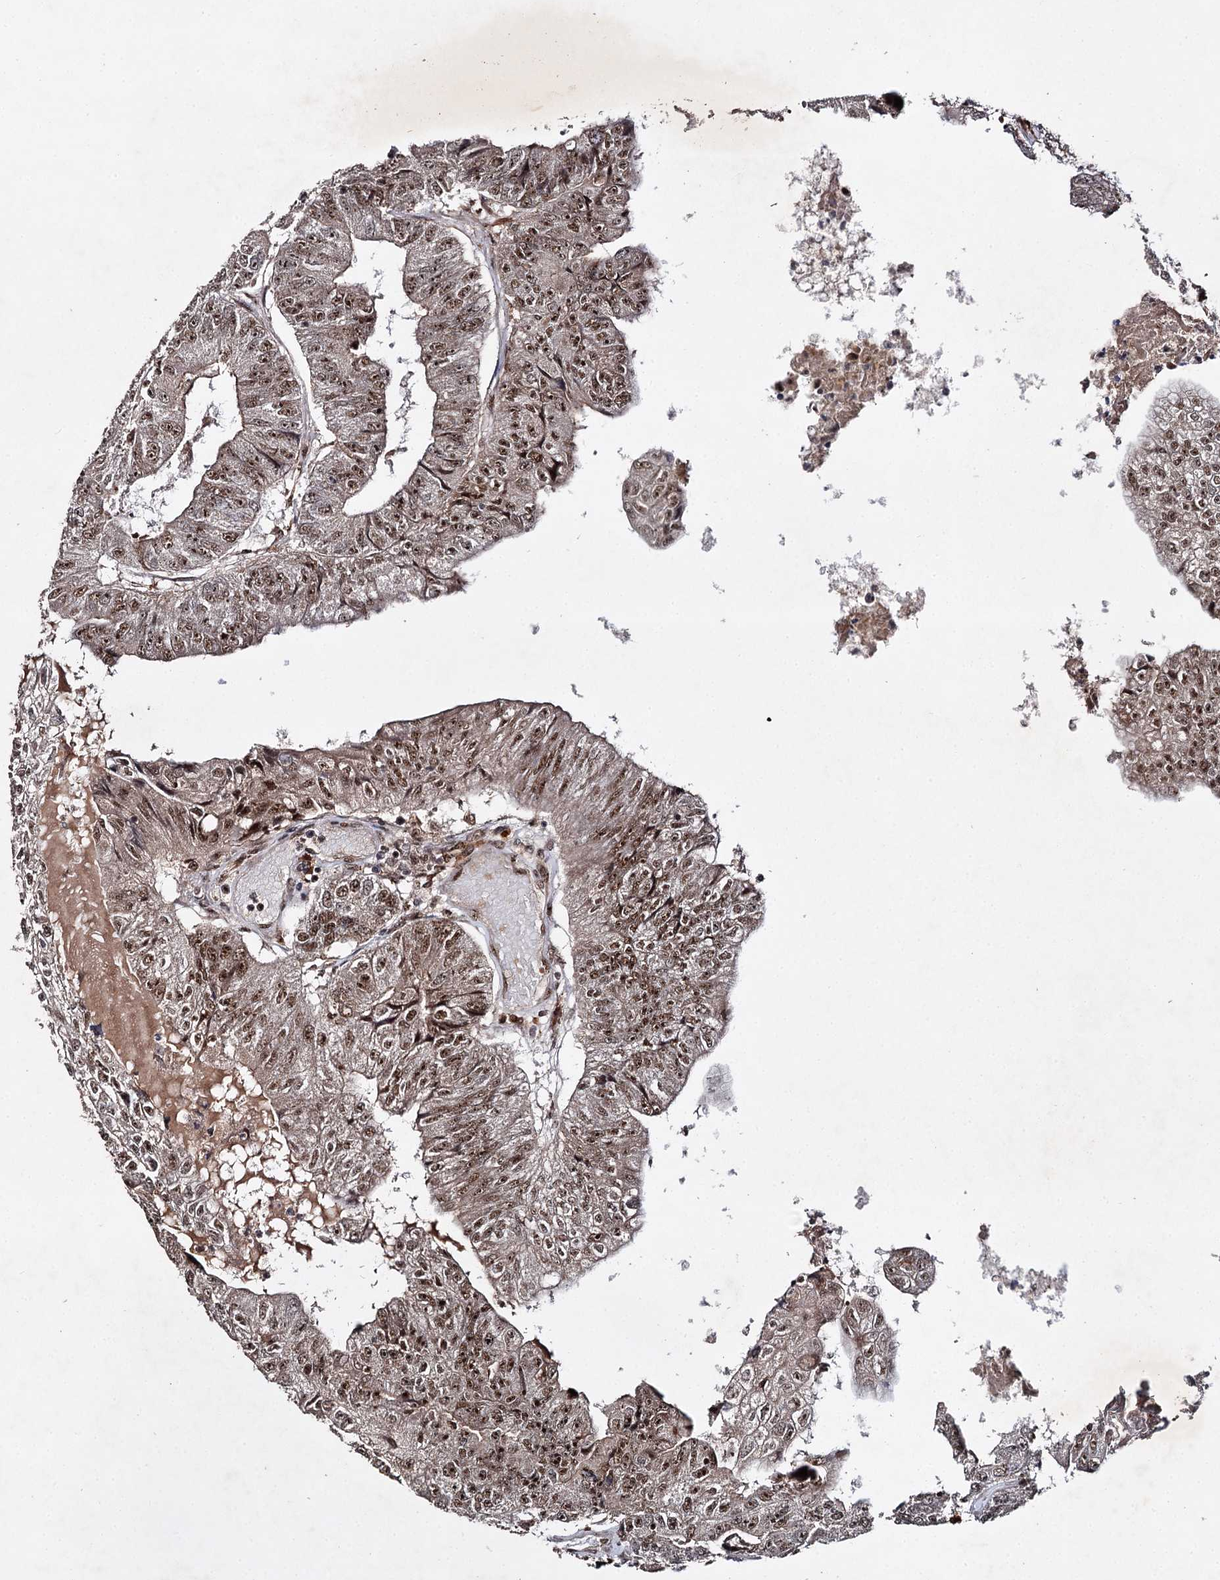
{"staining": {"intensity": "moderate", "quantity": ">75%", "location": "nuclear"}, "tissue": "colorectal cancer", "cell_type": "Tumor cells", "image_type": "cancer", "snomed": [{"axis": "morphology", "description": "Adenocarcinoma, NOS"}, {"axis": "topography", "description": "Colon"}], "caption": "Protein staining of colorectal cancer tissue demonstrates moderate nuclear staining in approximately >75% of tumor cells. (Stains: DAB (3,3'-diaminobenzidine) in brown, nuclei in blue, Microscopy: brightfield microscopy at high magnification).", "gene": "BUD13", "patient": {"sex": "female", "age": 67}}